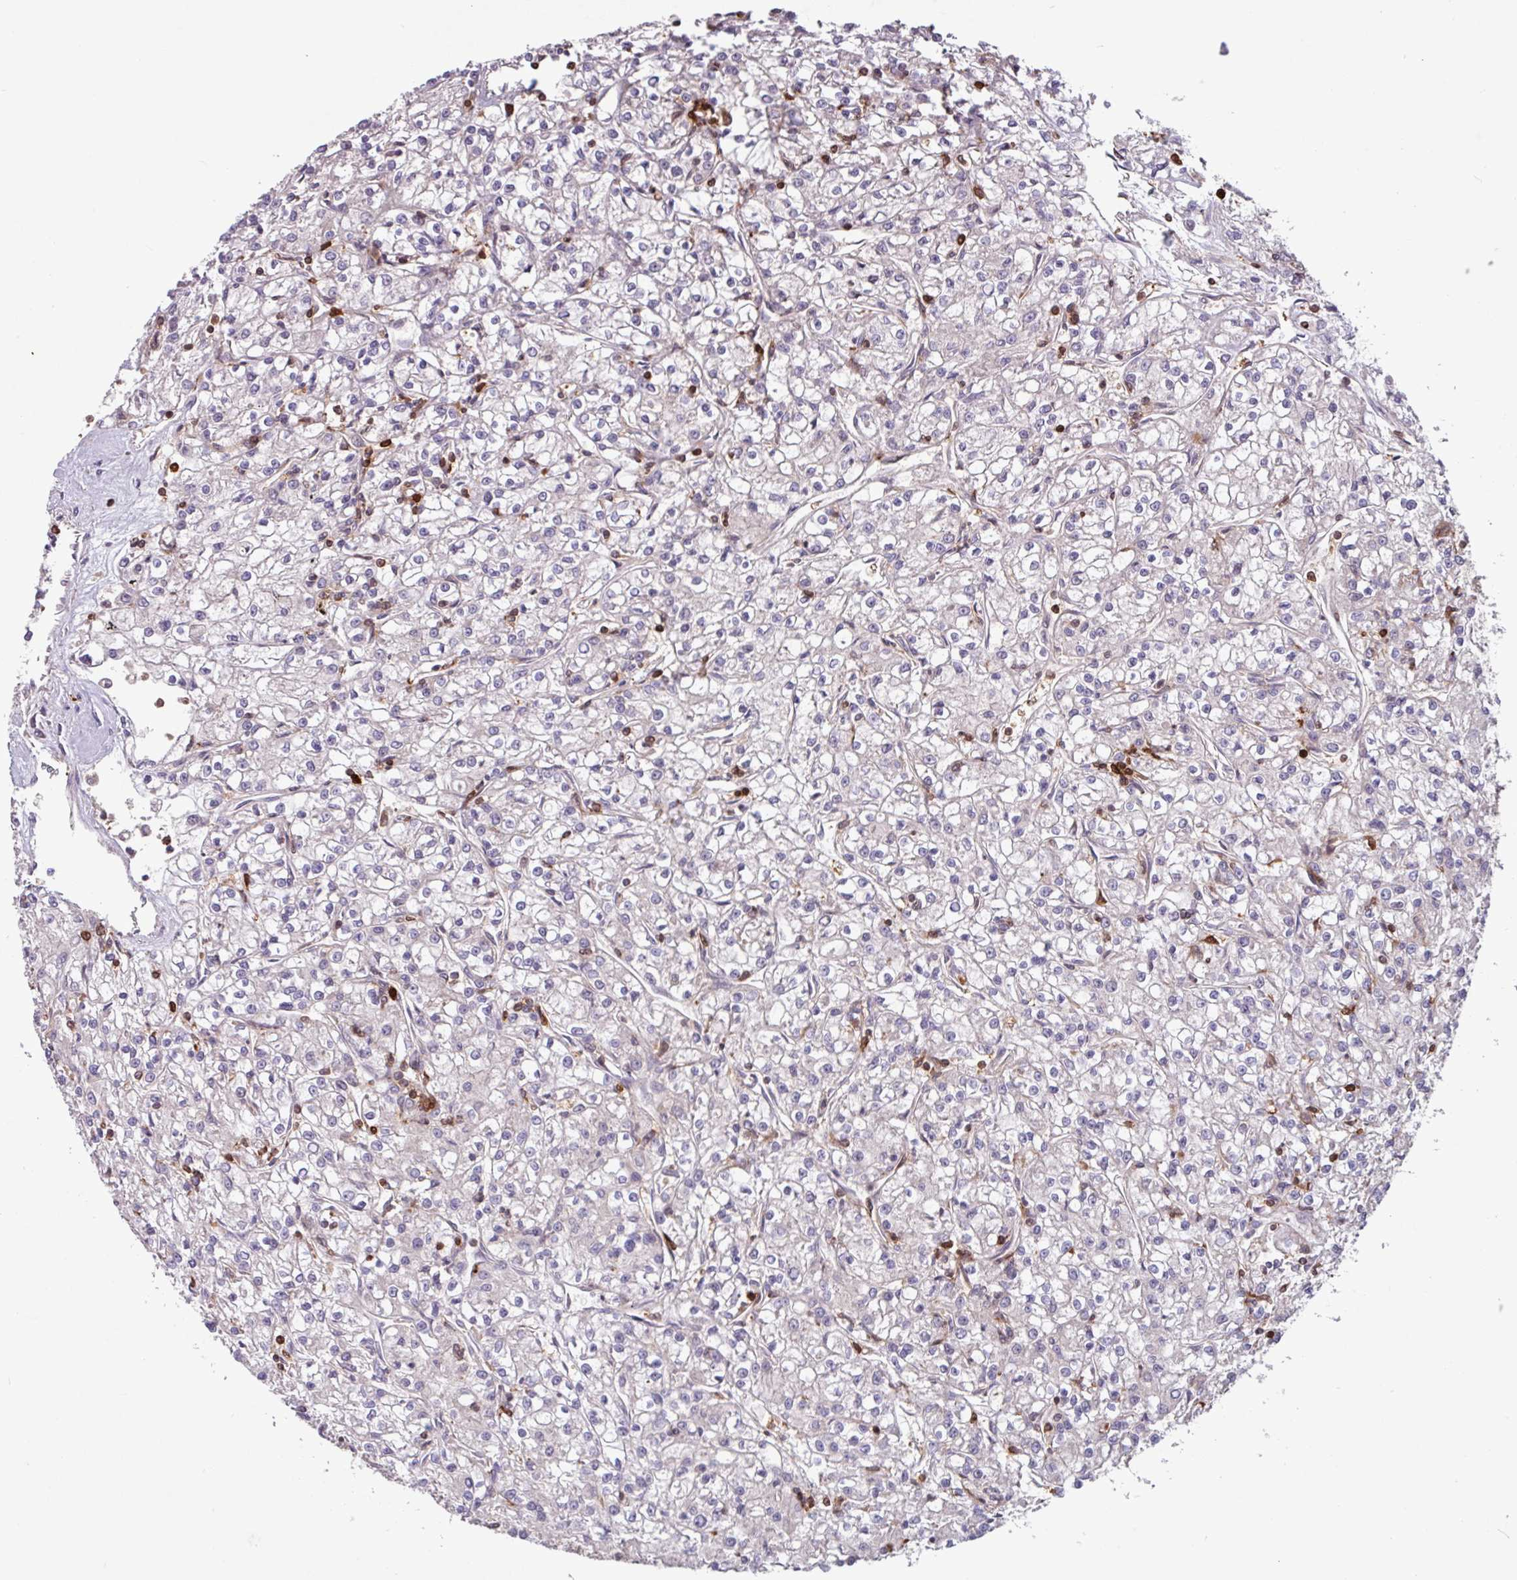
{"staining": {"intensity": "negative", "quantity": "none", "location": "none"}, "tissue": "renal cancer", "cell_type": "Tumor cells", "image_type": "cancer", "snomed": [{"axis": "morphology", "description": "Adenocarcinoma, NOS"}, {"axis": "topography", "description": "Kidney"}], "caption": "Renal cancer stained for a protein using immunohistochemistry (IHC) demonstrates no expression tumor cells.", "gene": "SEC61G", "patient": {"sex": "female", "age": 59}}